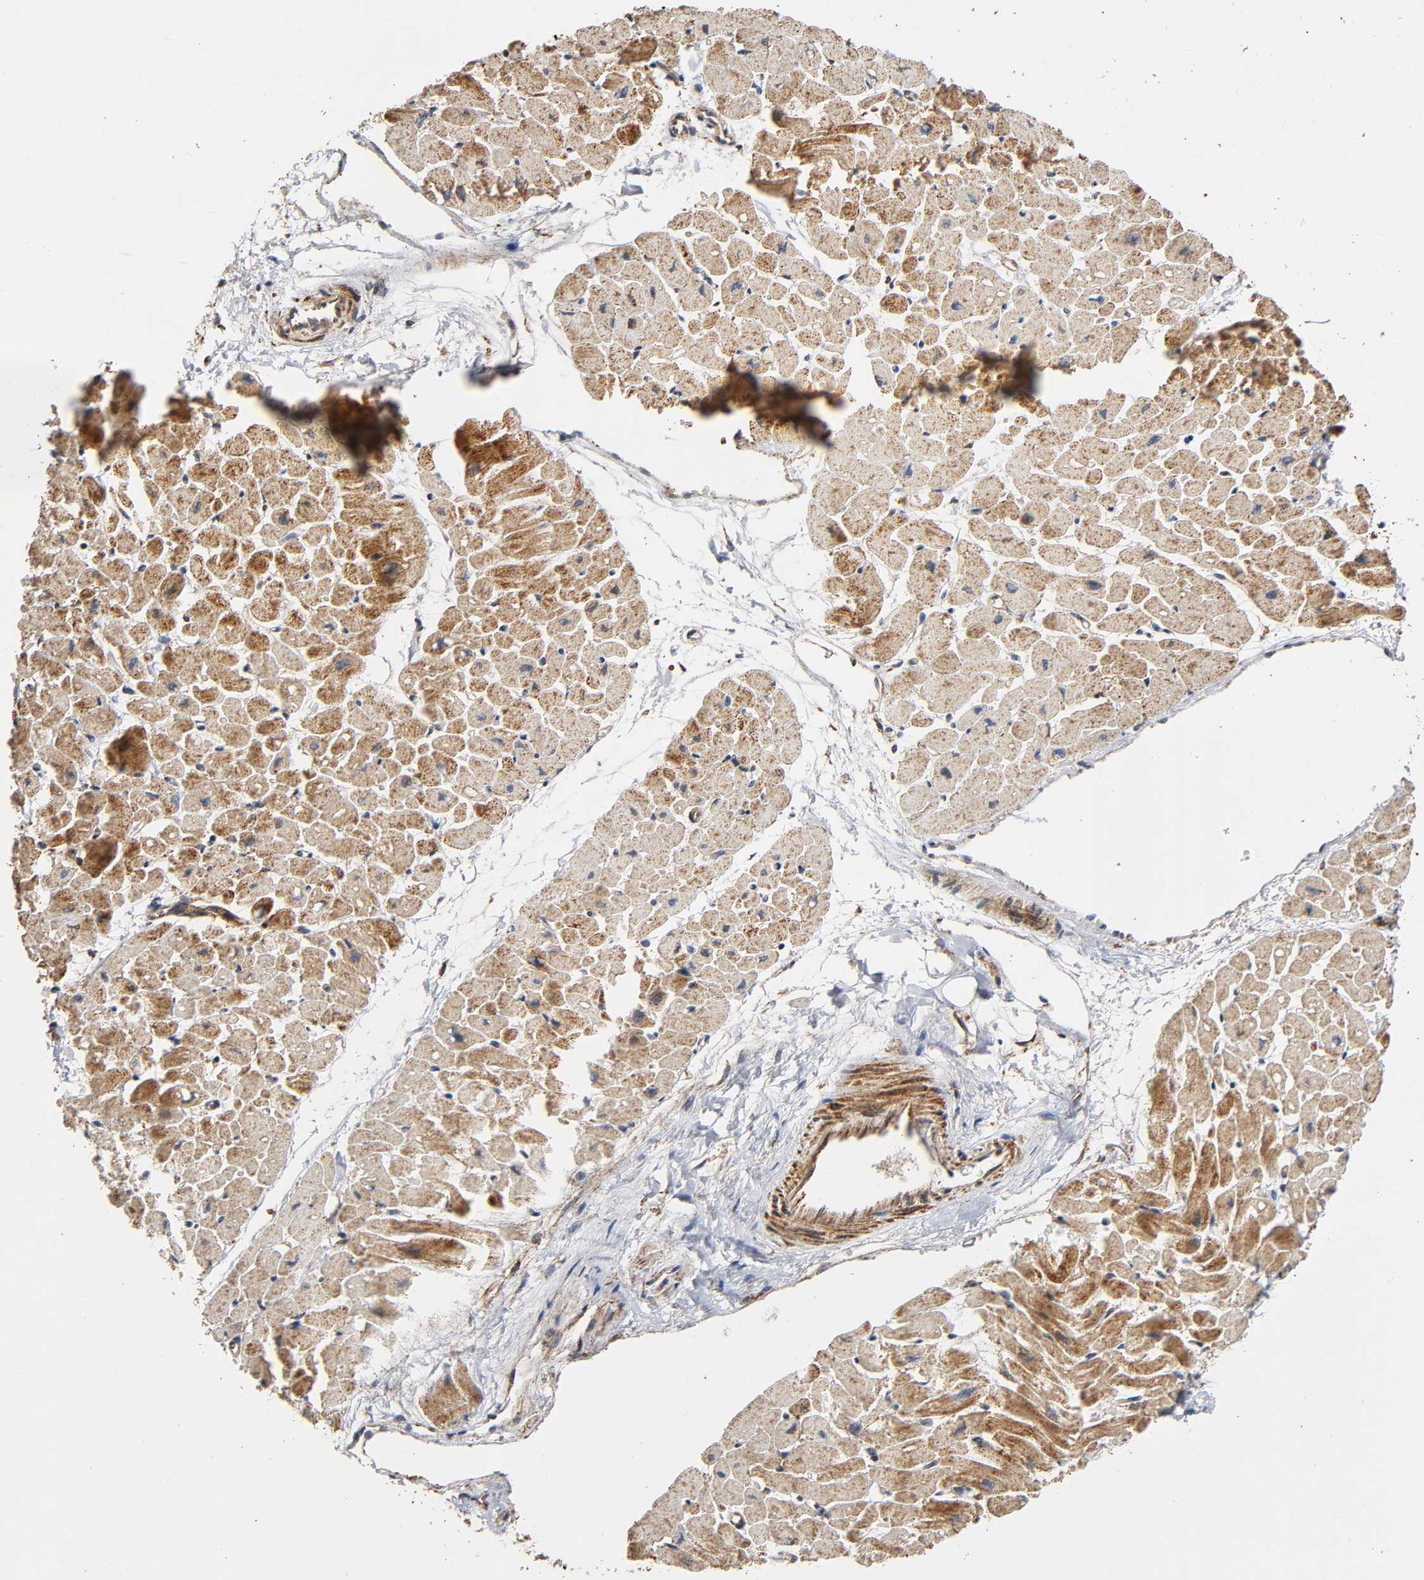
{"staining": {"intensity": "strong", "quantity": "25%-75%", "location": "cytoplasmic/membranous"}, "tissue": "heart muscle", "cell_type": "Cardiomyocytes", "image_type": "normal", "snomed": [{"axis": "morphology", "description": "Normal tissue, NOS"}, {"axis": "topography", "description": "Heart"}], "caption": "A histopathology image of human heart muscle stained for a protein reveals strong cytoplasmic/membranous brown staining in cardiomyocytes. Ihc stains the protein in brown and the nuclei are stained blue.", "gene": "MAP3K1", "patient": {"sex": "male", "age": 45}}